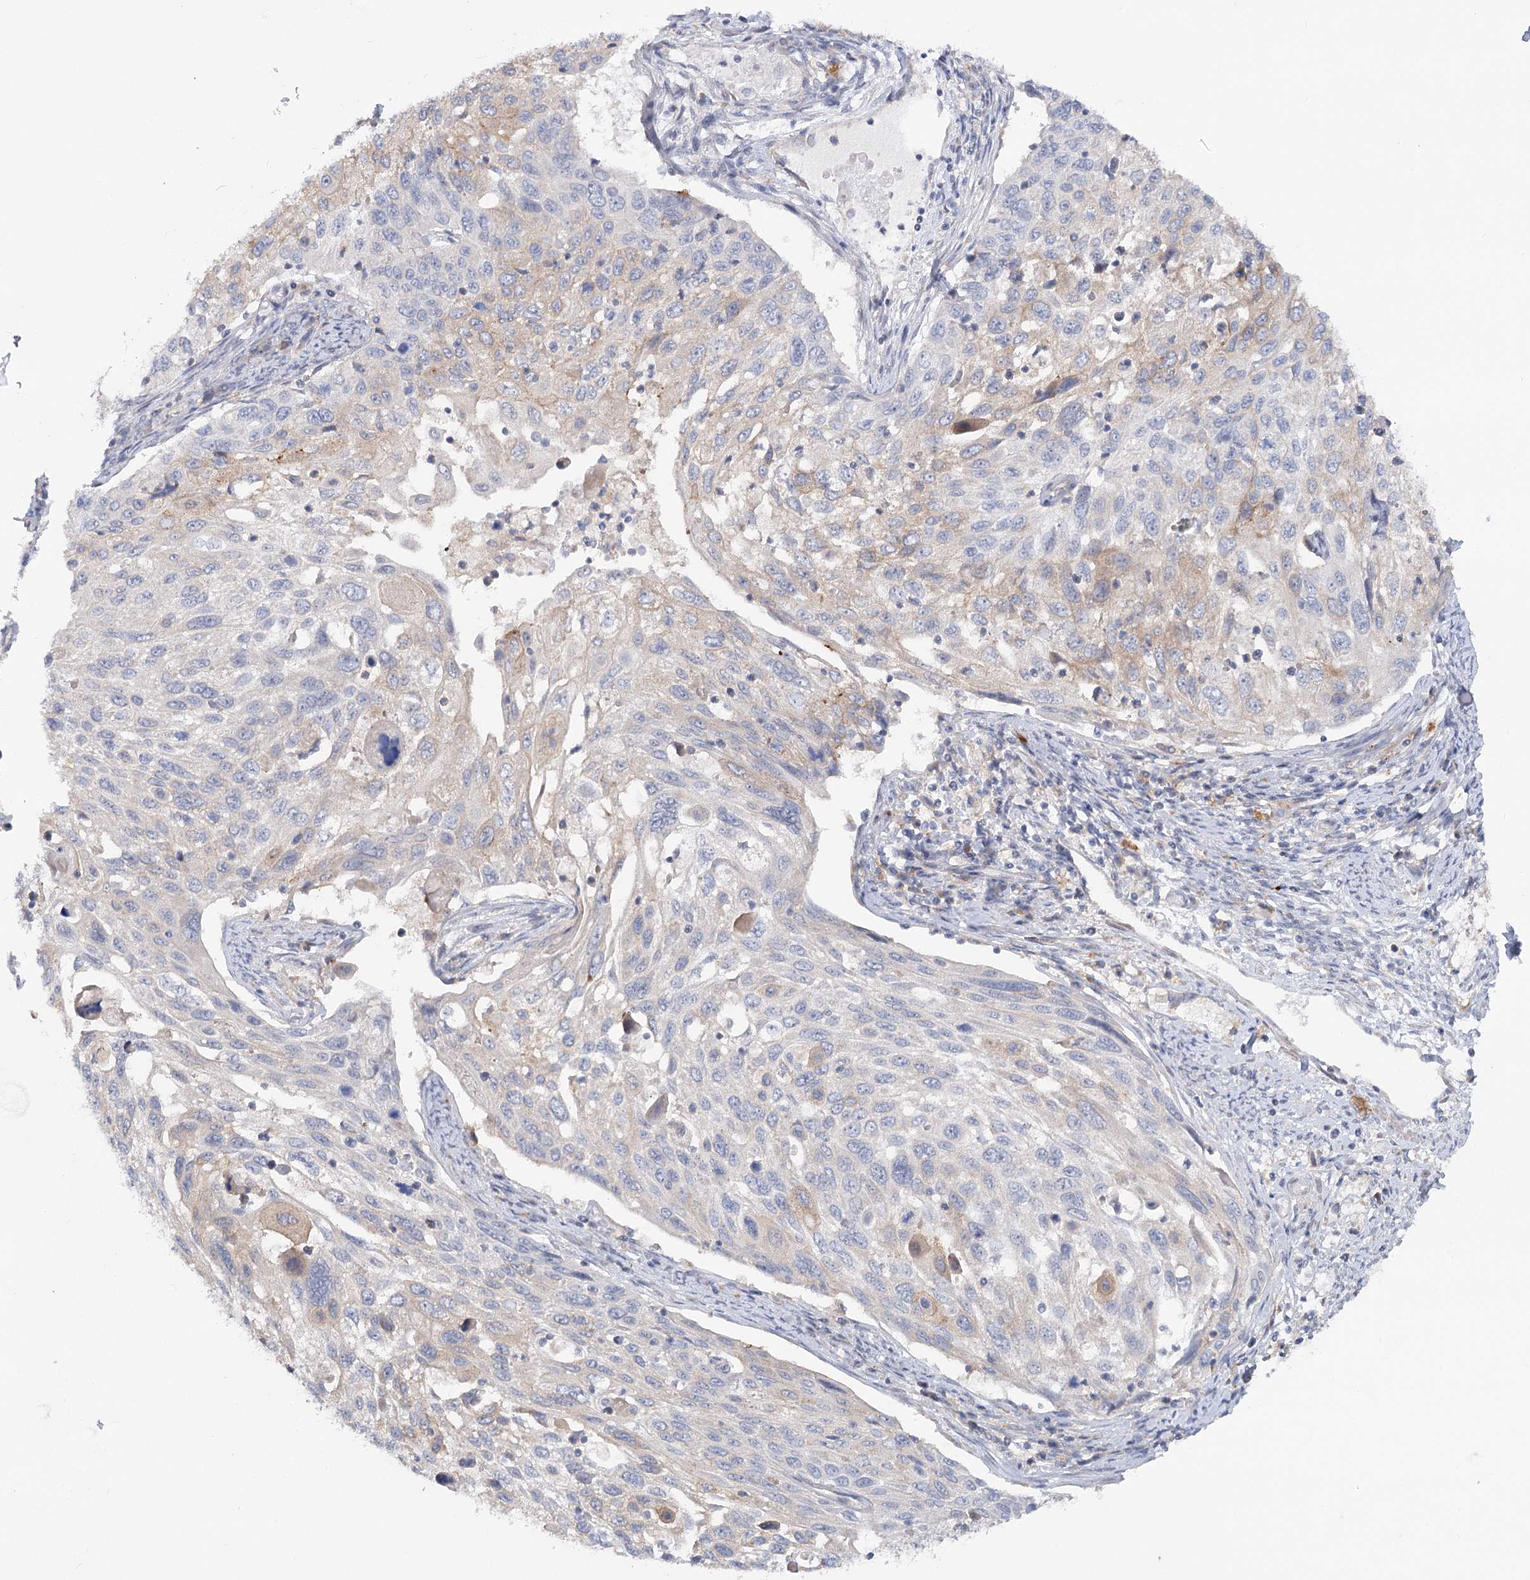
{"staining": {"intensity": "weak", "quantity": "<25%", "location": "cytoplasmic/membranous"}, "tissue": "cervical cancer", "cell_type": "Tumor cells", "image_type": "cancer", "snomed": [{"axis": "morphology", "description": "Squamous cell carcinoma, NOS"}, {"axis": "topography", "description": "Cervix"}], "caption": "An immunohistochemistry (IHC) photomicrograph of cervical squamous cell carcinoma is shown. There is no staining in tumor cells of cervical squamous cell carcinoma. Brightfield microscopy of immunohistochemistry stained with DAB (brown) and hematoxylin (blue), captured at high magnification.", "gene": "SCN11A", "patient": {"sex": "female", "age": 70}}